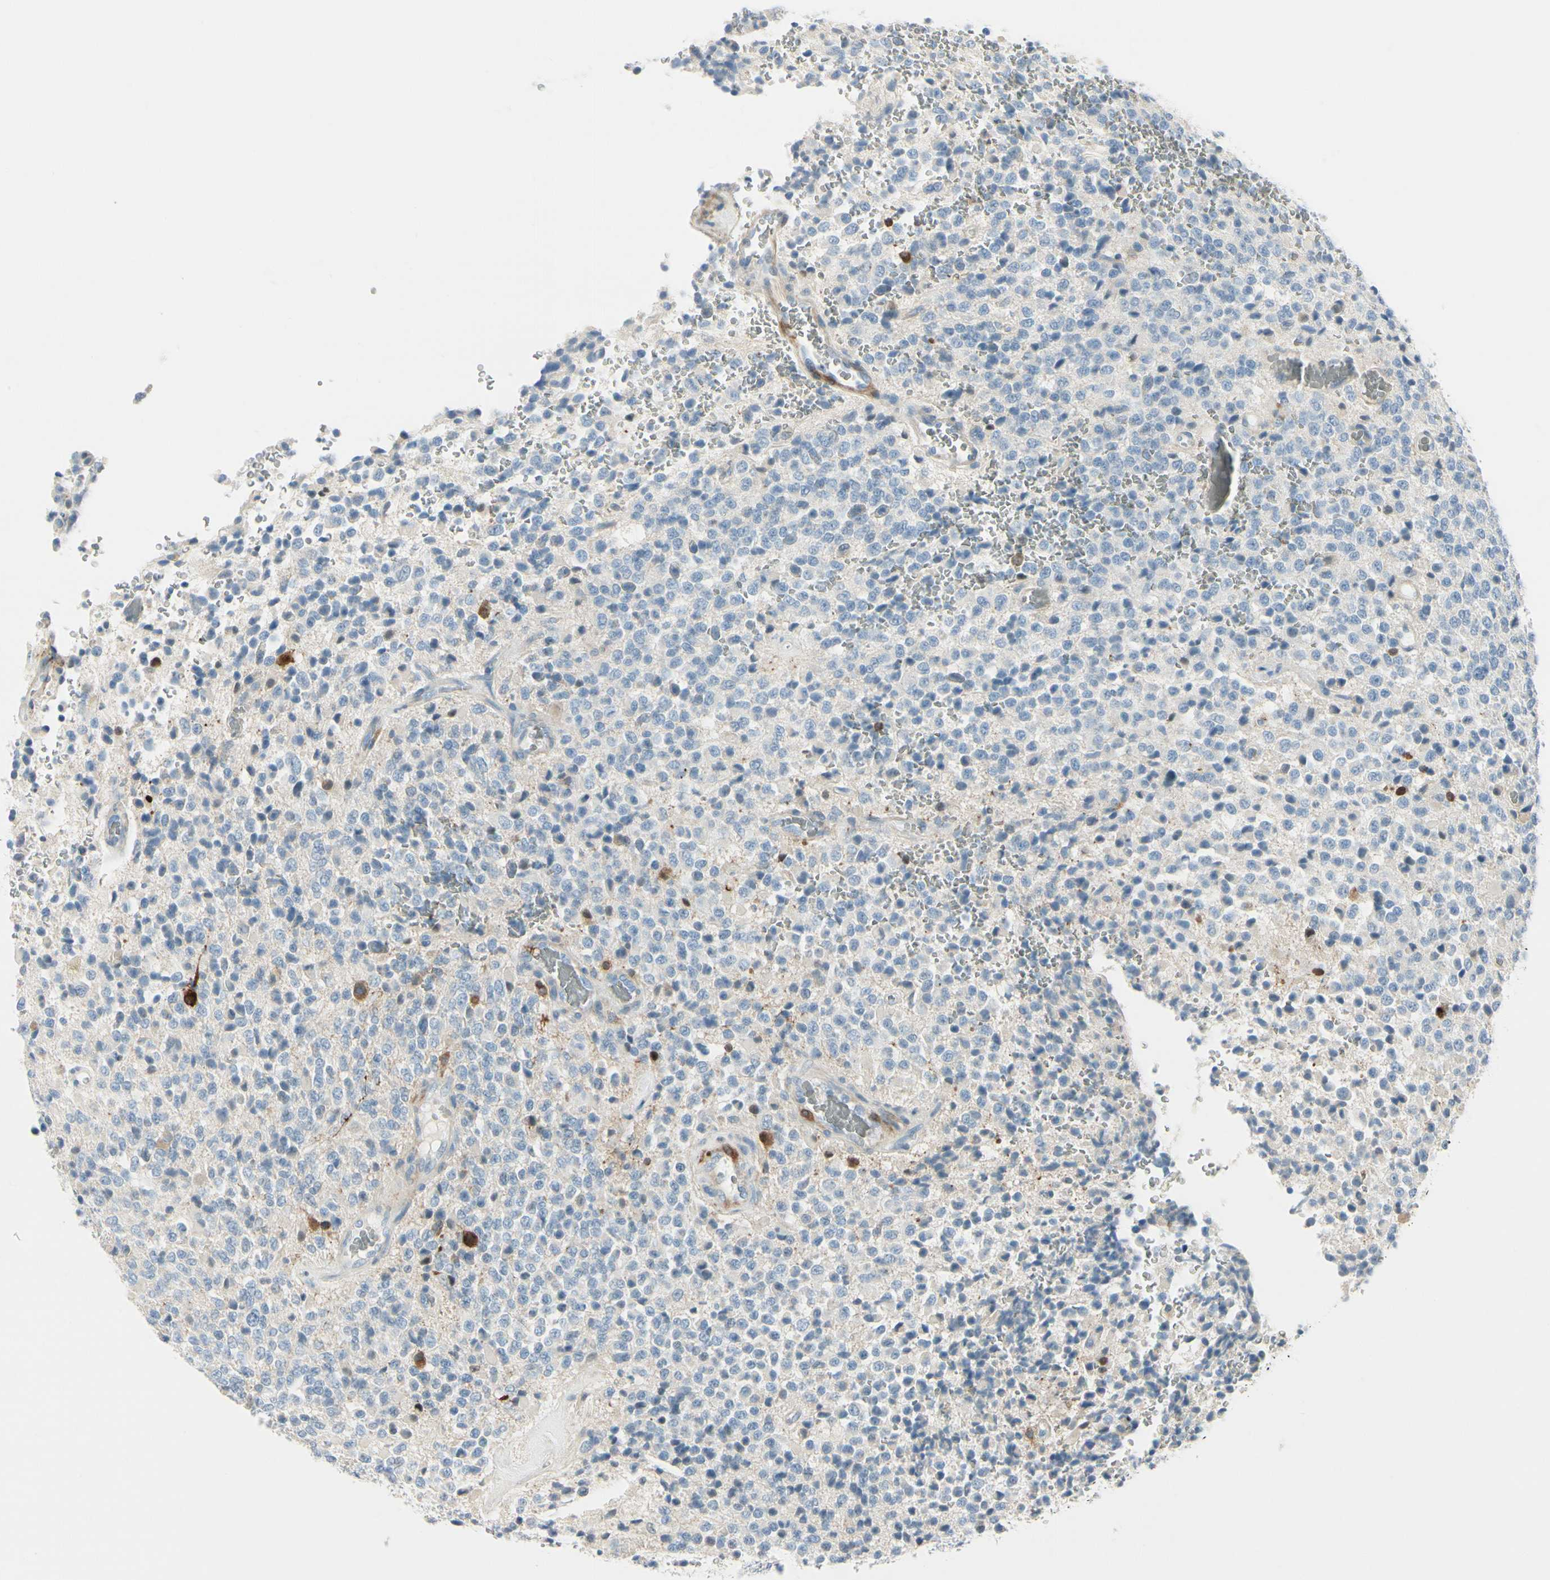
{"staining": {"intensity": "moderate", "quantity": "<25%", "location": "cytoplasmic/membranous"}, "tissue": "glioma", "cell_type": "Tumor cells", "image_type": "cancer", "snomed": [{"axis": "morphology", "description": "Glioma, malignant, High grade"}, {"axis": "topography", "description": "pancreas cauda"}], "caption": "Protein analysis of malignant high-grade glioma tissue demonstrates moderate cytoplasmic/membranous staining in about <25% of tumor cells.", "gene": "TRAF1", "patient": {"sex": "male", "age": 60}}